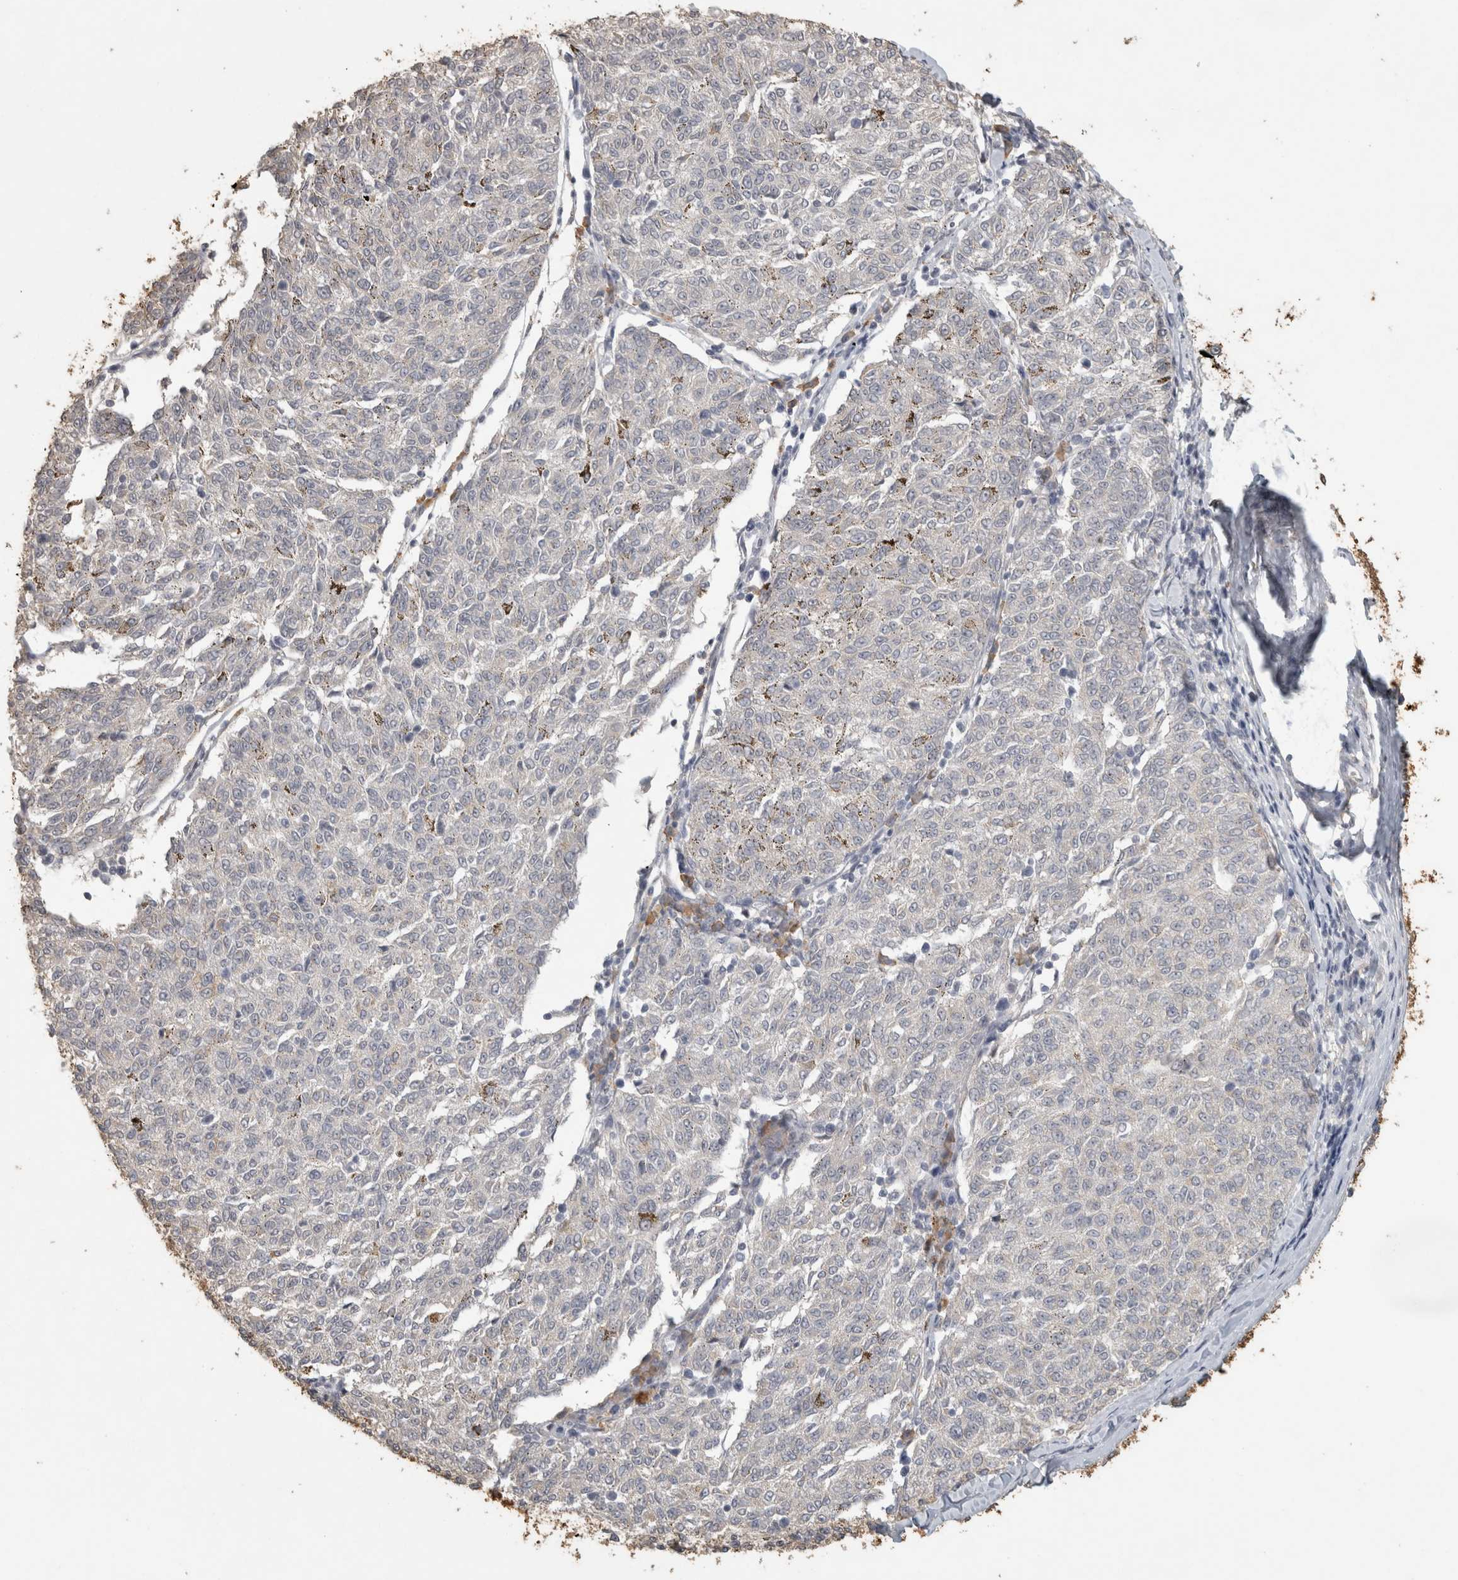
{"staining": {"intensity": "negative", "quantity": "none", "location": "none"}, "tissue": "melanoma", "cell_type": "Tumor cells", "image_type": "cancer", "snomed": [{"axis": "morphology", "description": "Malignant melanoma, NOS"}, {"axis": "topography", "description": "Skin"}], "caption": "An immunohistochemistry image of malignant melanoma is shown. There is no staining in tumor cells of malignant melanoma. Nuclei are stained in blue.", "gene": "REPS2", "patient": {"sex": "female", "age": 72}}